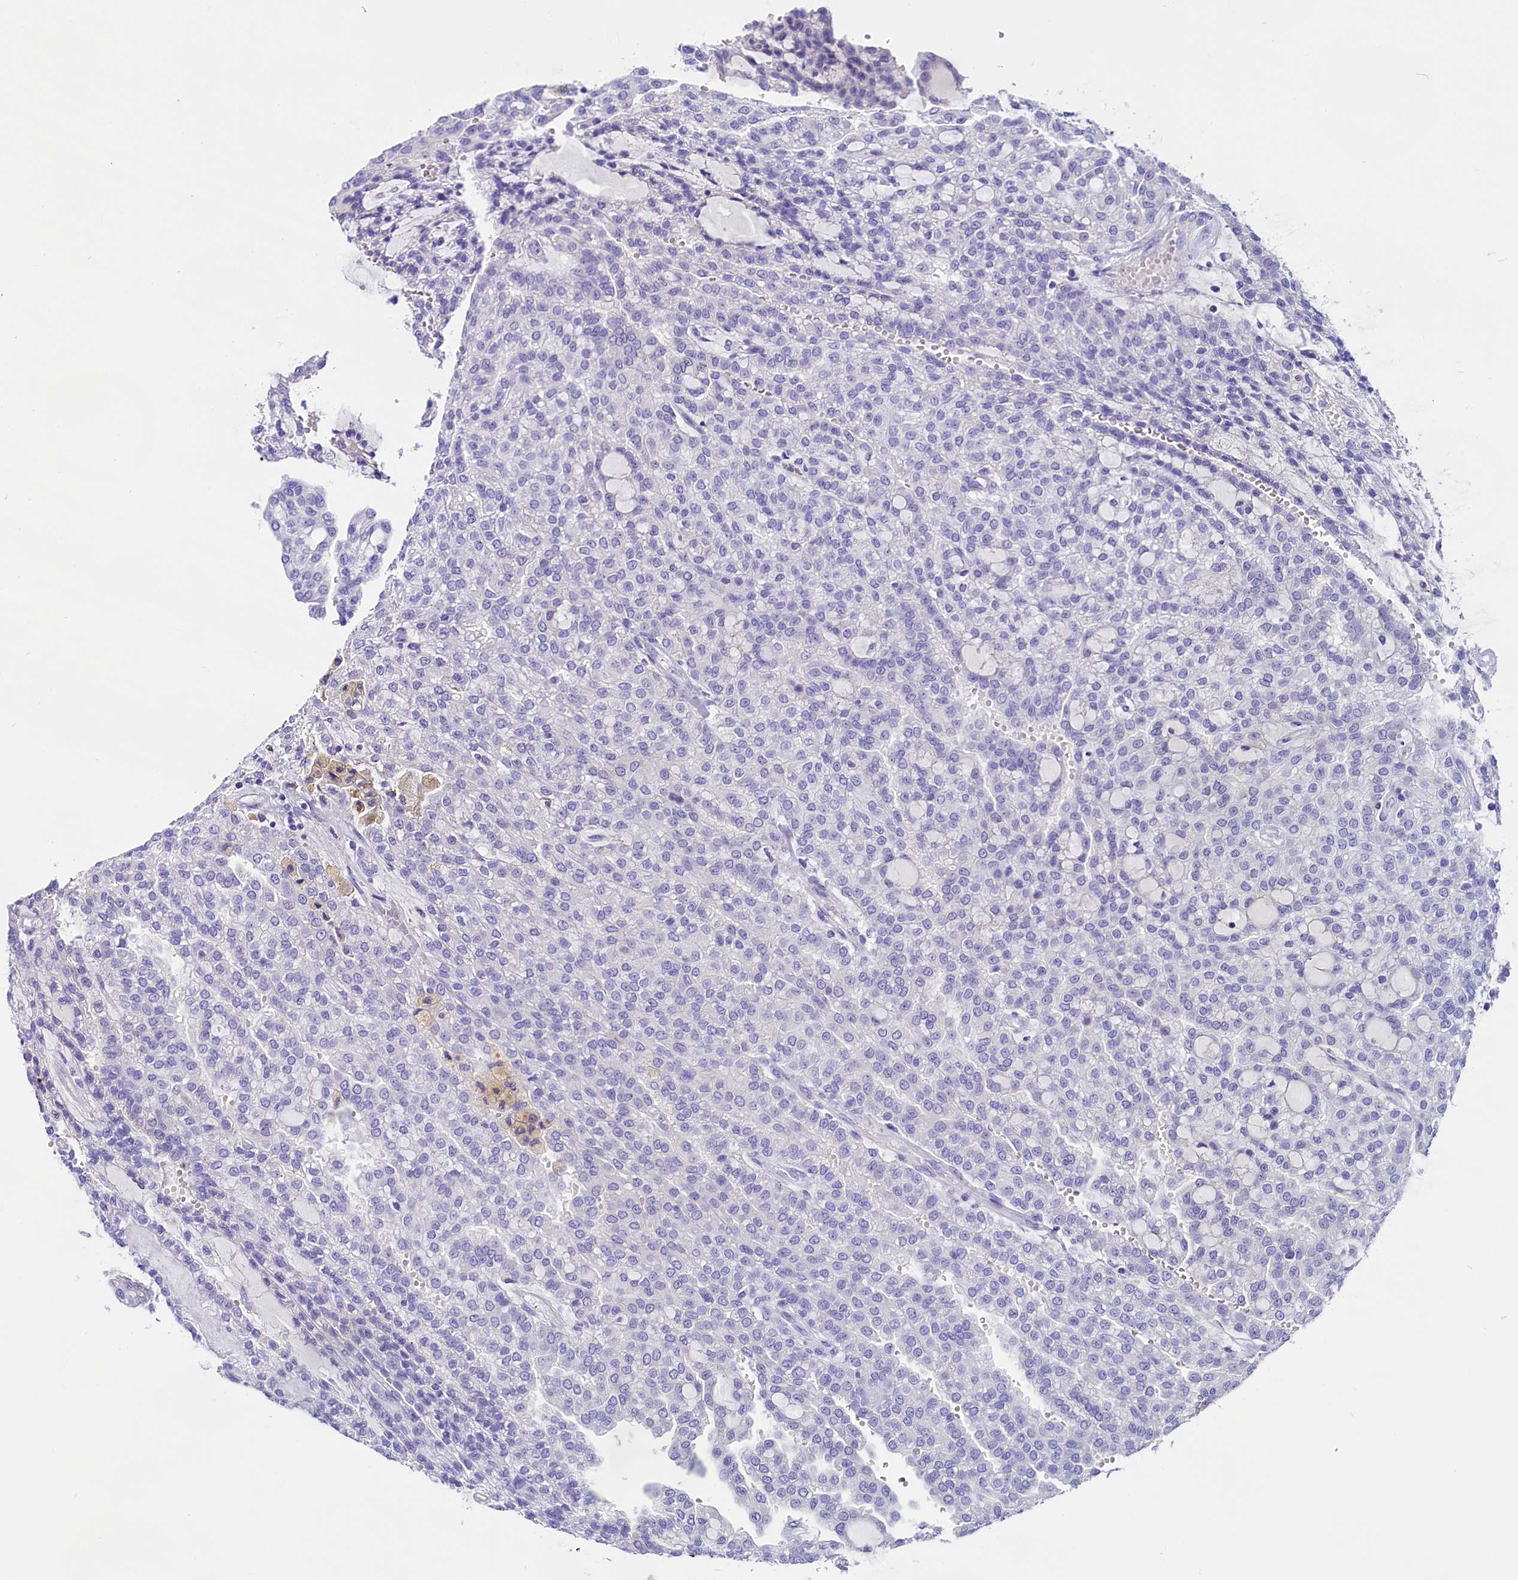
{"staining": {"intensity": "negative", "quantity": "none", "location": "none"}, "tissue": "renal cancer", "cell_type": "Tumor cells", "image_type": "cancer", "snomed": [{"axis": "morphology", "description": "Adenocarcinoma, NOS"}, {"axis": "topography", "description": "Kidney"}], "caption": "Renal cancer (adenocarcinoma) was stained to show a protein in brown. There is no significant positivity in tumor cells.", "gene": "SKIDA1", "patient": {"sex": "male", "age": 63}}